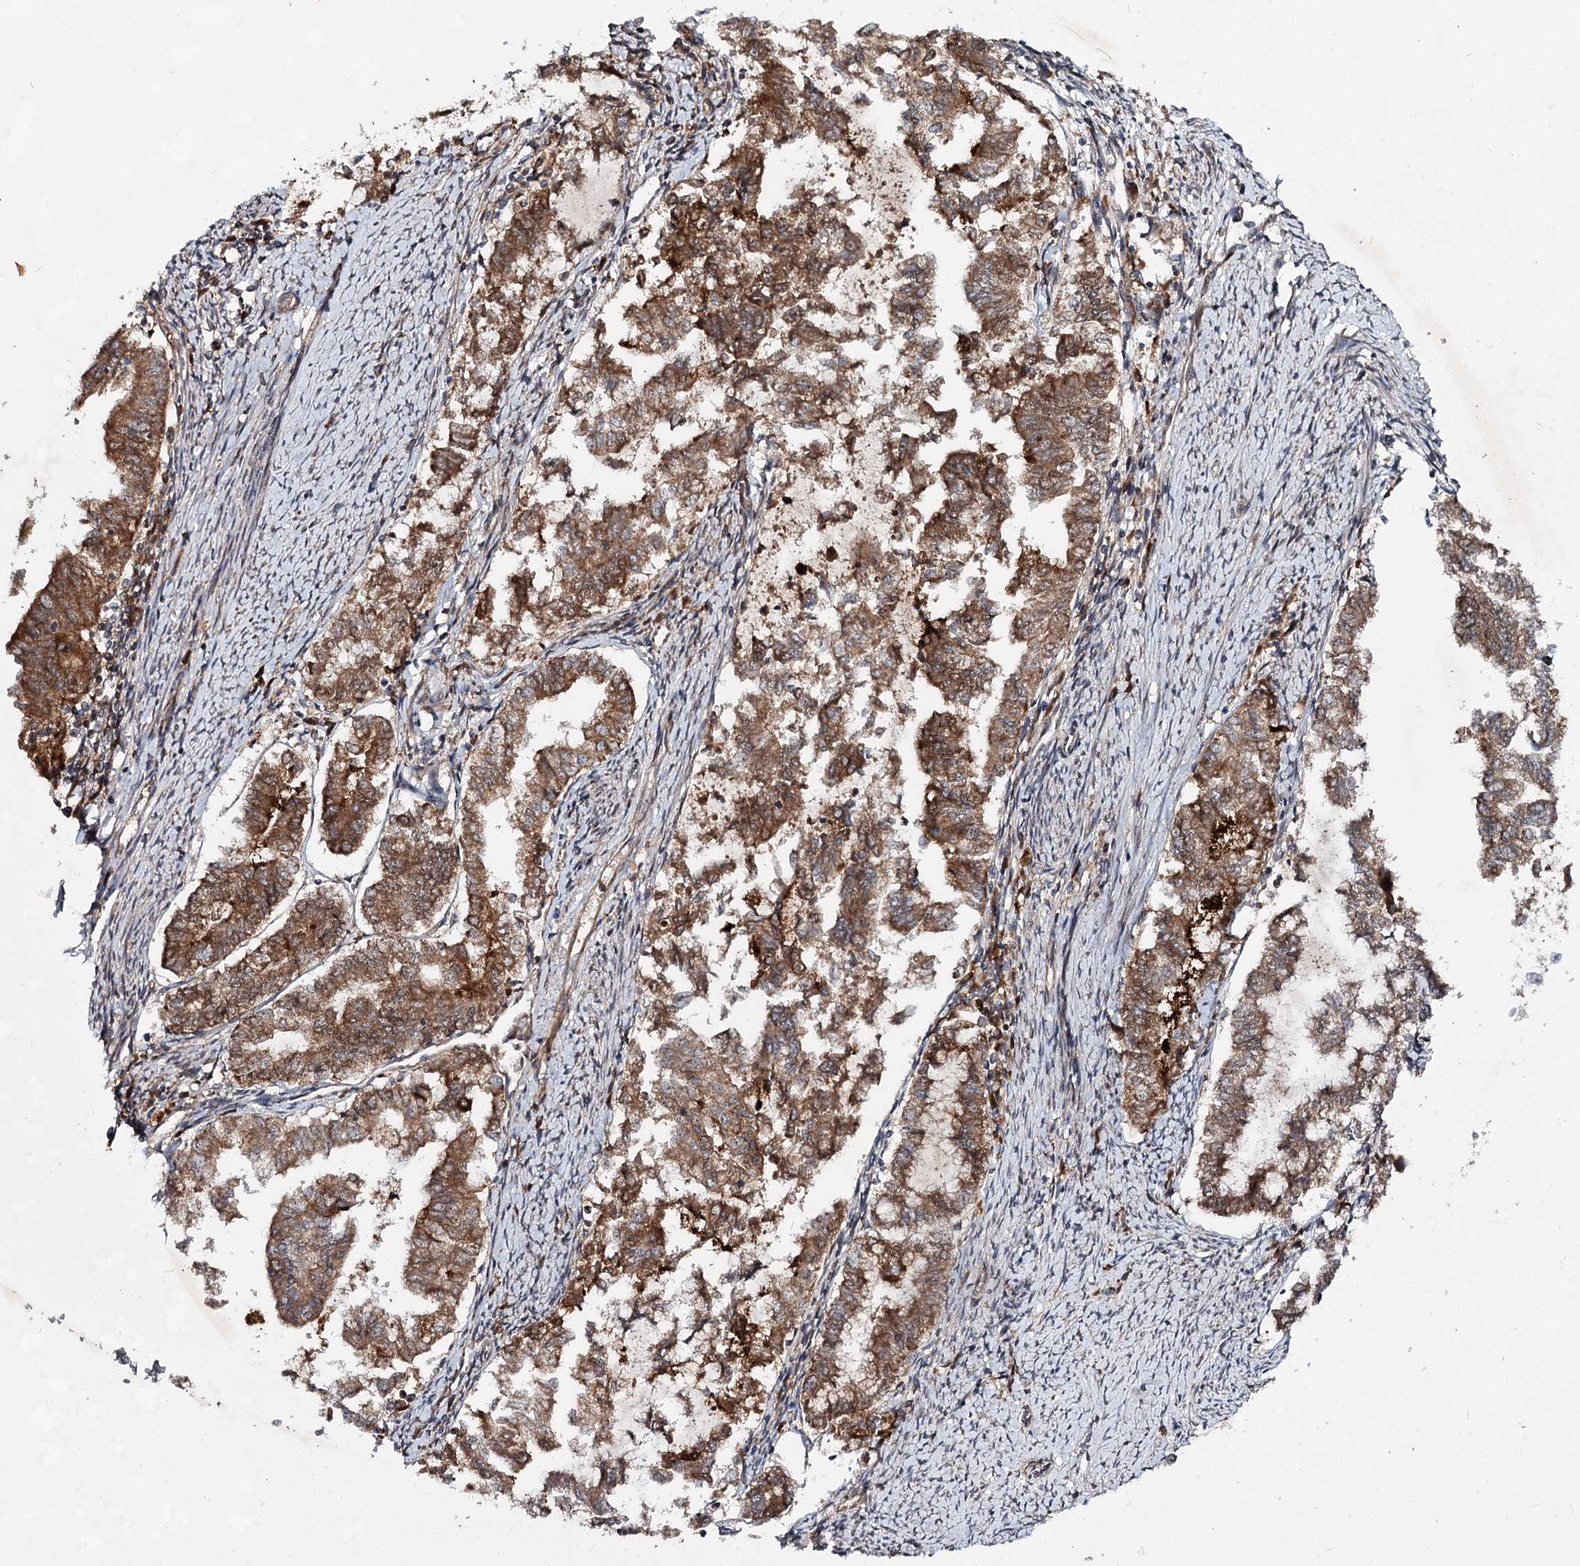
{"staining": {"intensity": "moderate", "quantity": ">75%", "location": "cytoplasmic/membranous"}, "tissue": "endometrial cancer", "cell_type": "Tumor cells", "image_type": "cancer", "snomed": [{"axis": "morphology", "description": "Adenocarcinoma, NOS"}, {"axis": "topography", "description": "Endometrium"}], "caption": "The histopathology image demonstrates a brown stain indicating the presence of a protein in the cytoplasmic/membranous of tumor cells in endometrial cancer.", "gene": "MSANTD2", "patient": {"sex": "female", "age": 79}}